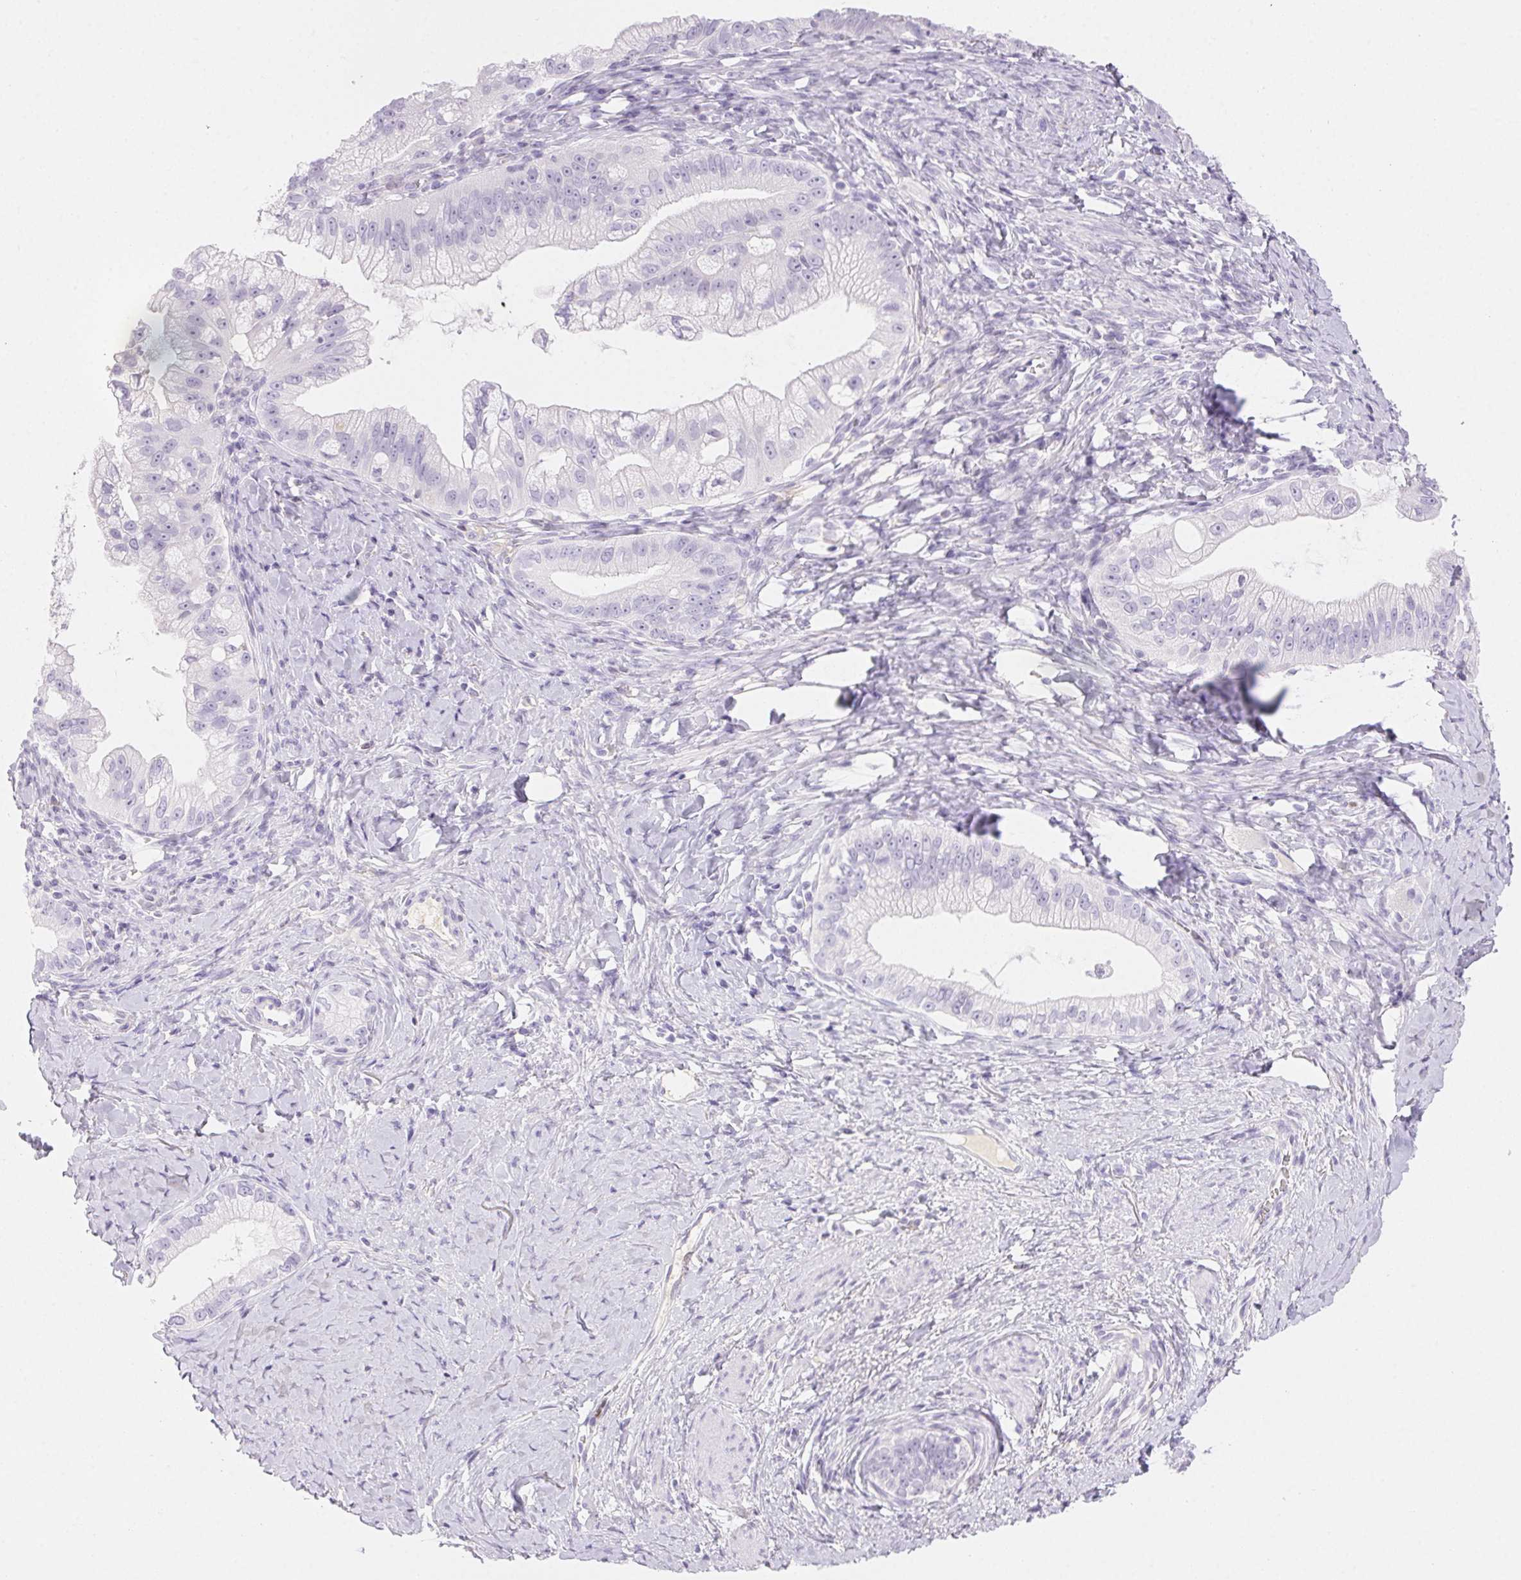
{"staining": {"intensity": "negative", "quantity": "none", "location": "none"}, "tissue": "pancreatic cancer", "cell_type": "Tumor cells", "image_type": "cancer", "snomed": [{"axis": "morphology", "description": "Adenocarcinoma, NOS"}, {"axis": "topography", "description": "Pancreas"}], "caption": "The immunohistochemistry photomicrograph has no significant positivity in tumor cells of pancreatic cancer (adenocarcinoma) tissue.", "gene": "PADI4", "patient": {"sex": "male", "age": 70}}